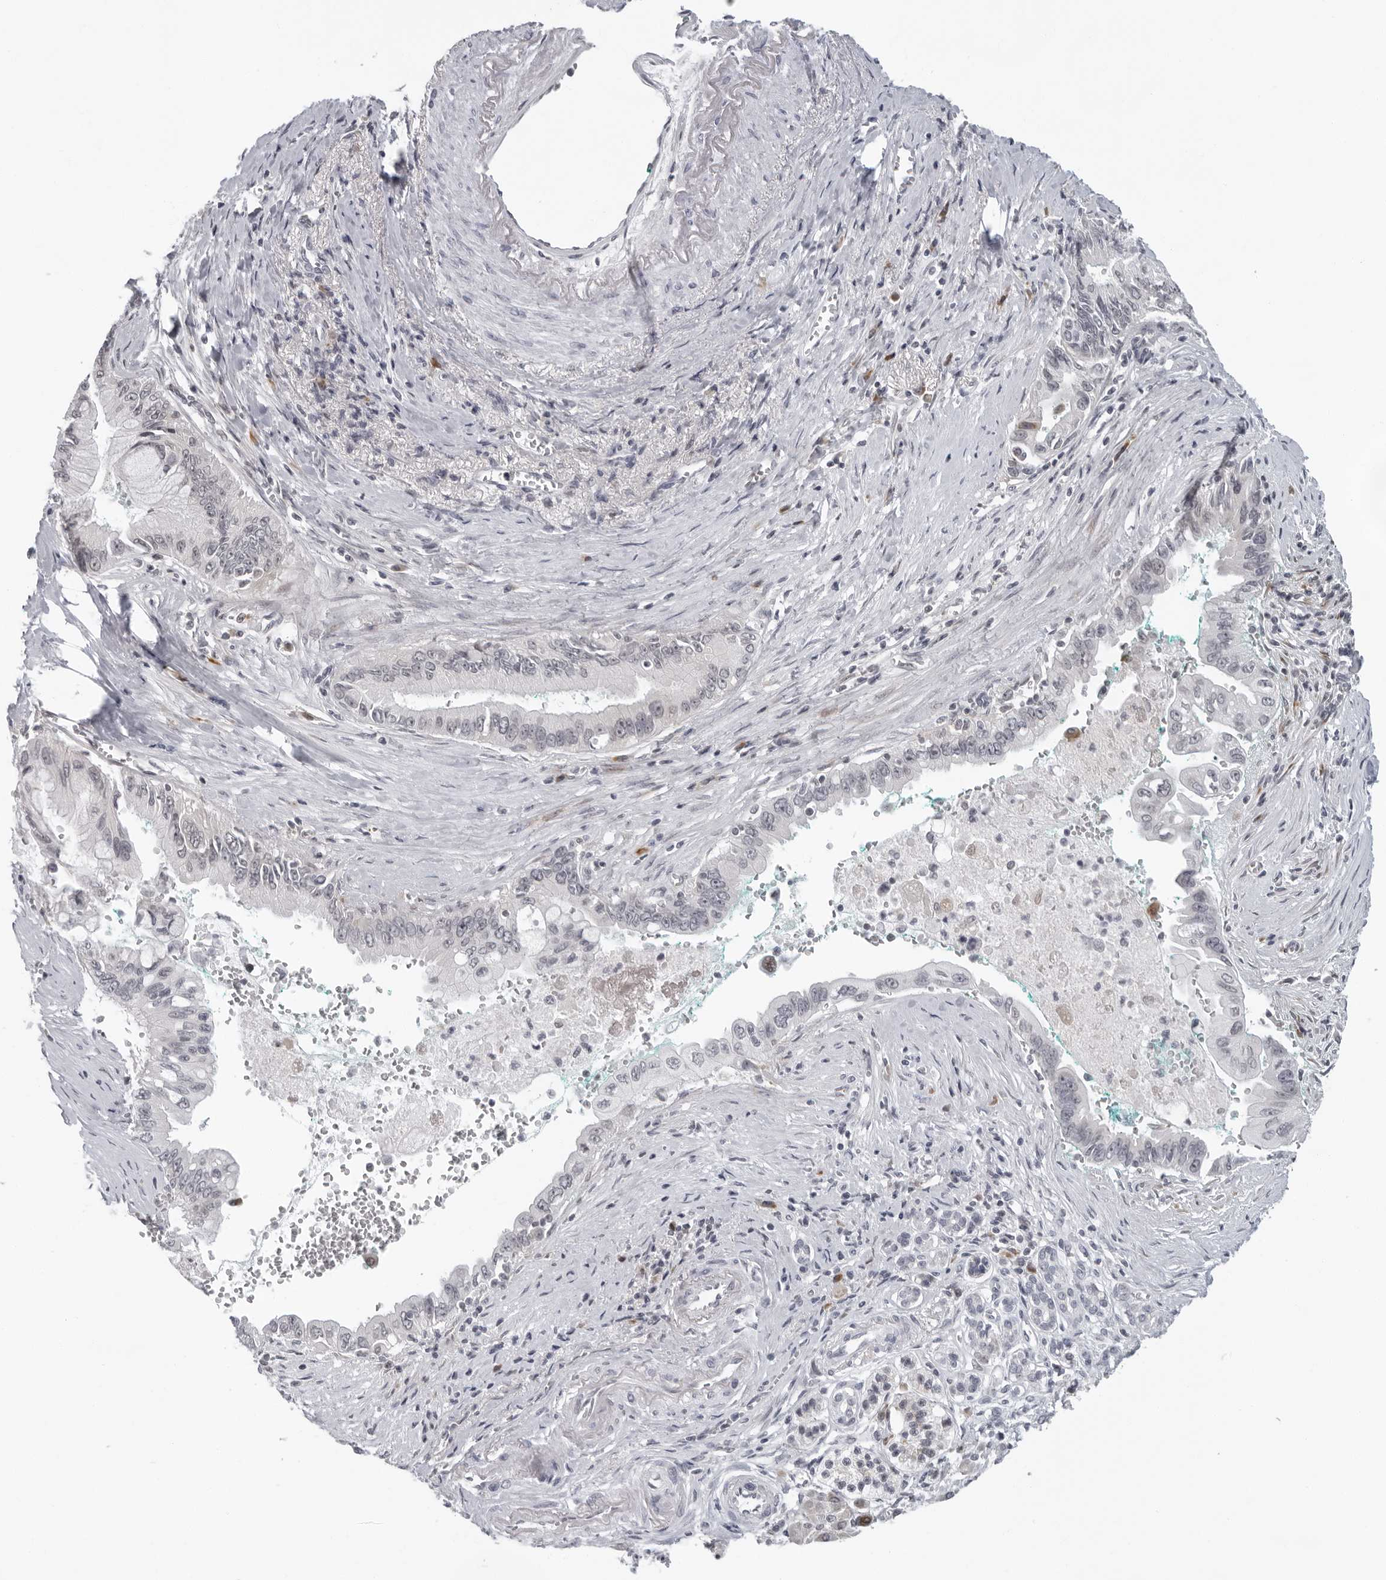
{"staining": {"intensity": "negative", "quantity": "none", "location": "none"}, "tissue": "pancreatic cancer", "cell_type": "Tumor cells", "image_type": "cancer", "snomed": [{"axis": "morphology", "description": "Adenocarcinoma, NOS"}, {"axis": "topography", "description": "Pancreas"}], "caption": "Human pancreatic adenocarcinoma stained for a protein using IHC shows no positivity in tumor cells.", "gene": "PIP4K2C", "patient": {"sex": "male", "age": 78}}